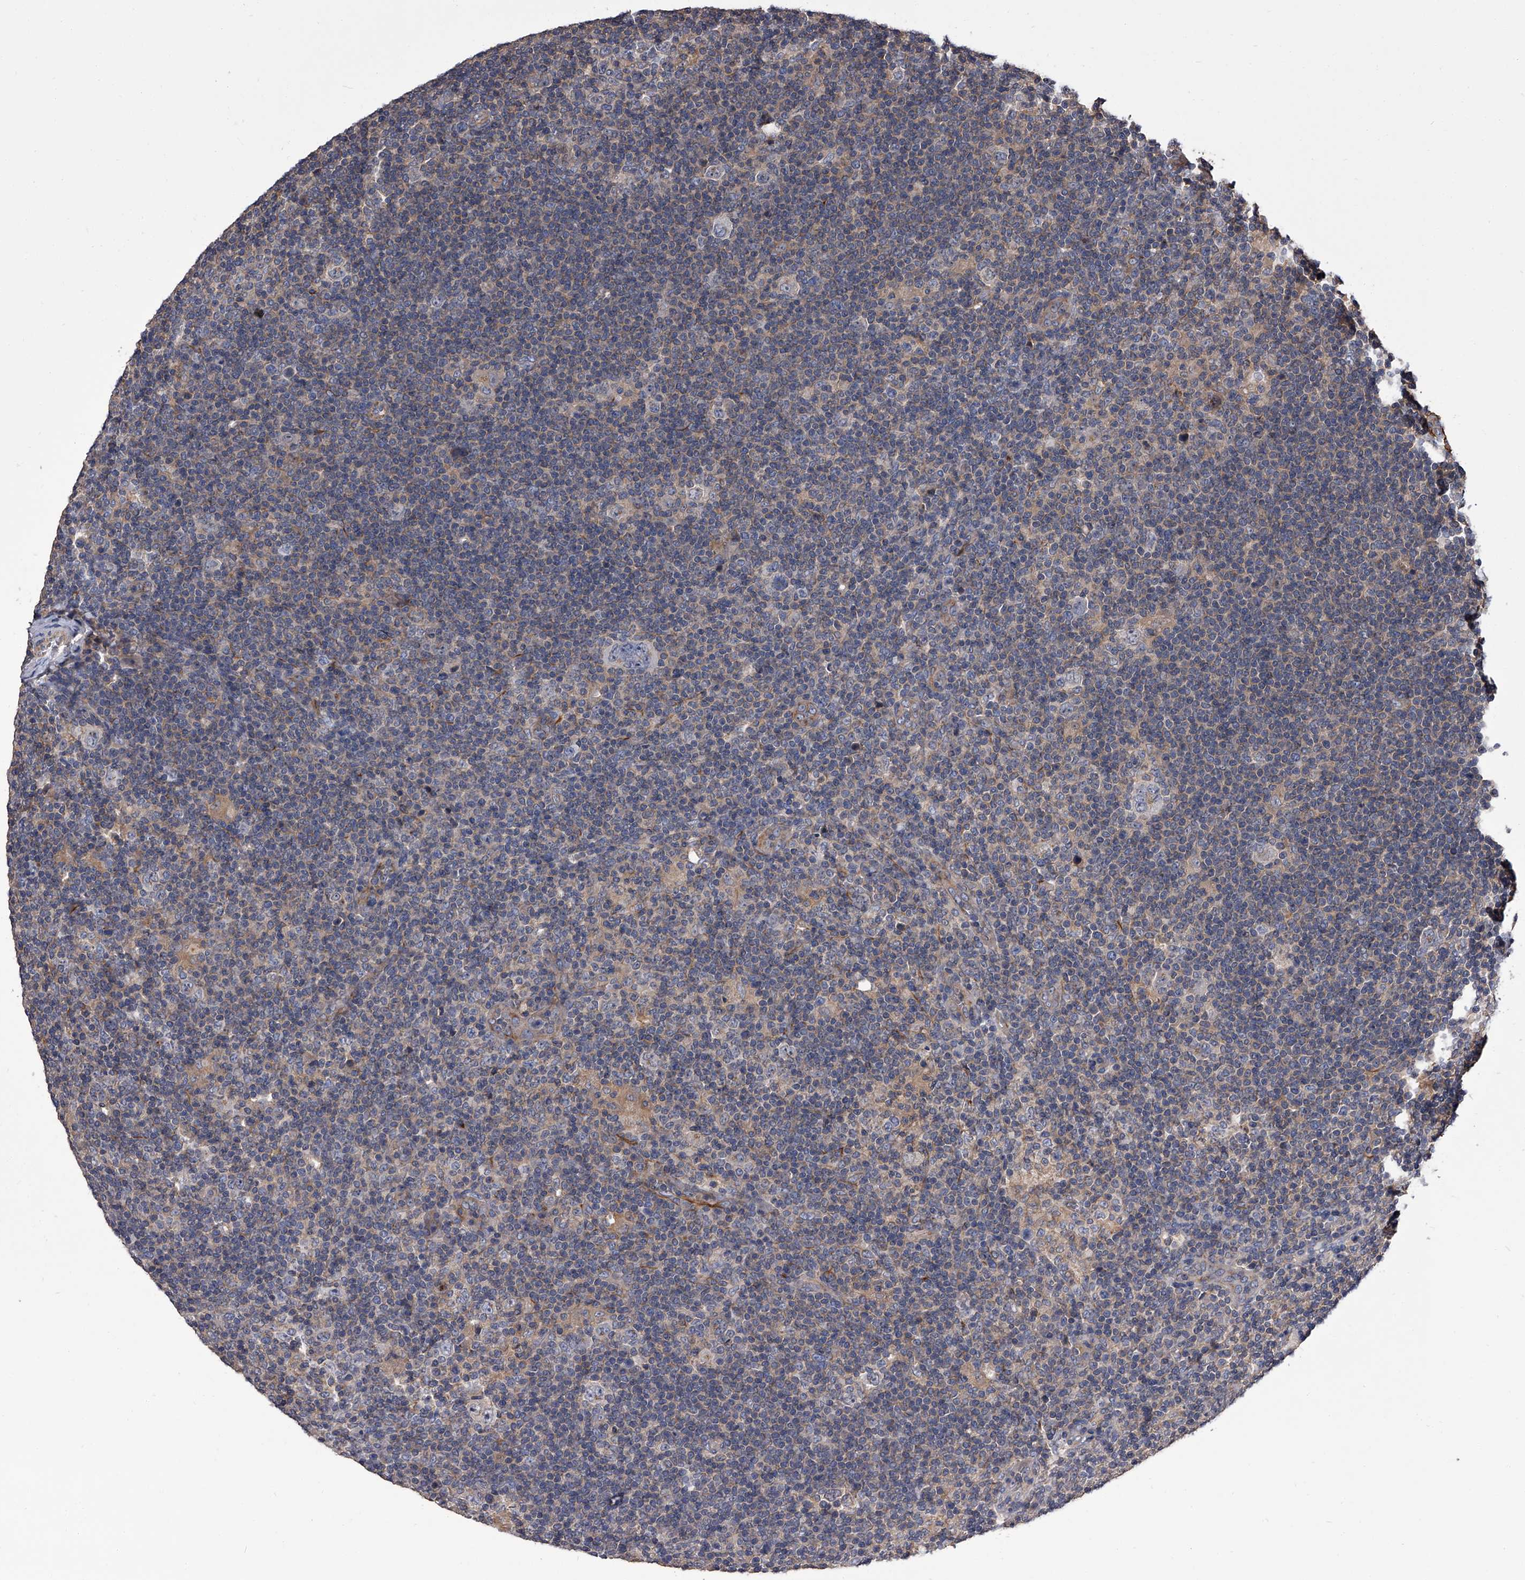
{"staining": {"intensity": "negative", "quantity": "none", "location": "none"}, "tissue": "lymphoma", "cell_type": "Tumor cells", "image_type": "cancer", "snomed": [{"axis": "morphology", "description": "Hodgkin's disease, NOS"}, {"axis": "topography", "description": "Lymph node"}], "caption": "Immunohistochemistry of Hodgkin's disease exhibits no staining in tumor cells.", "gene": "STK36", "patient": {"sex": "female", "age": 57}}